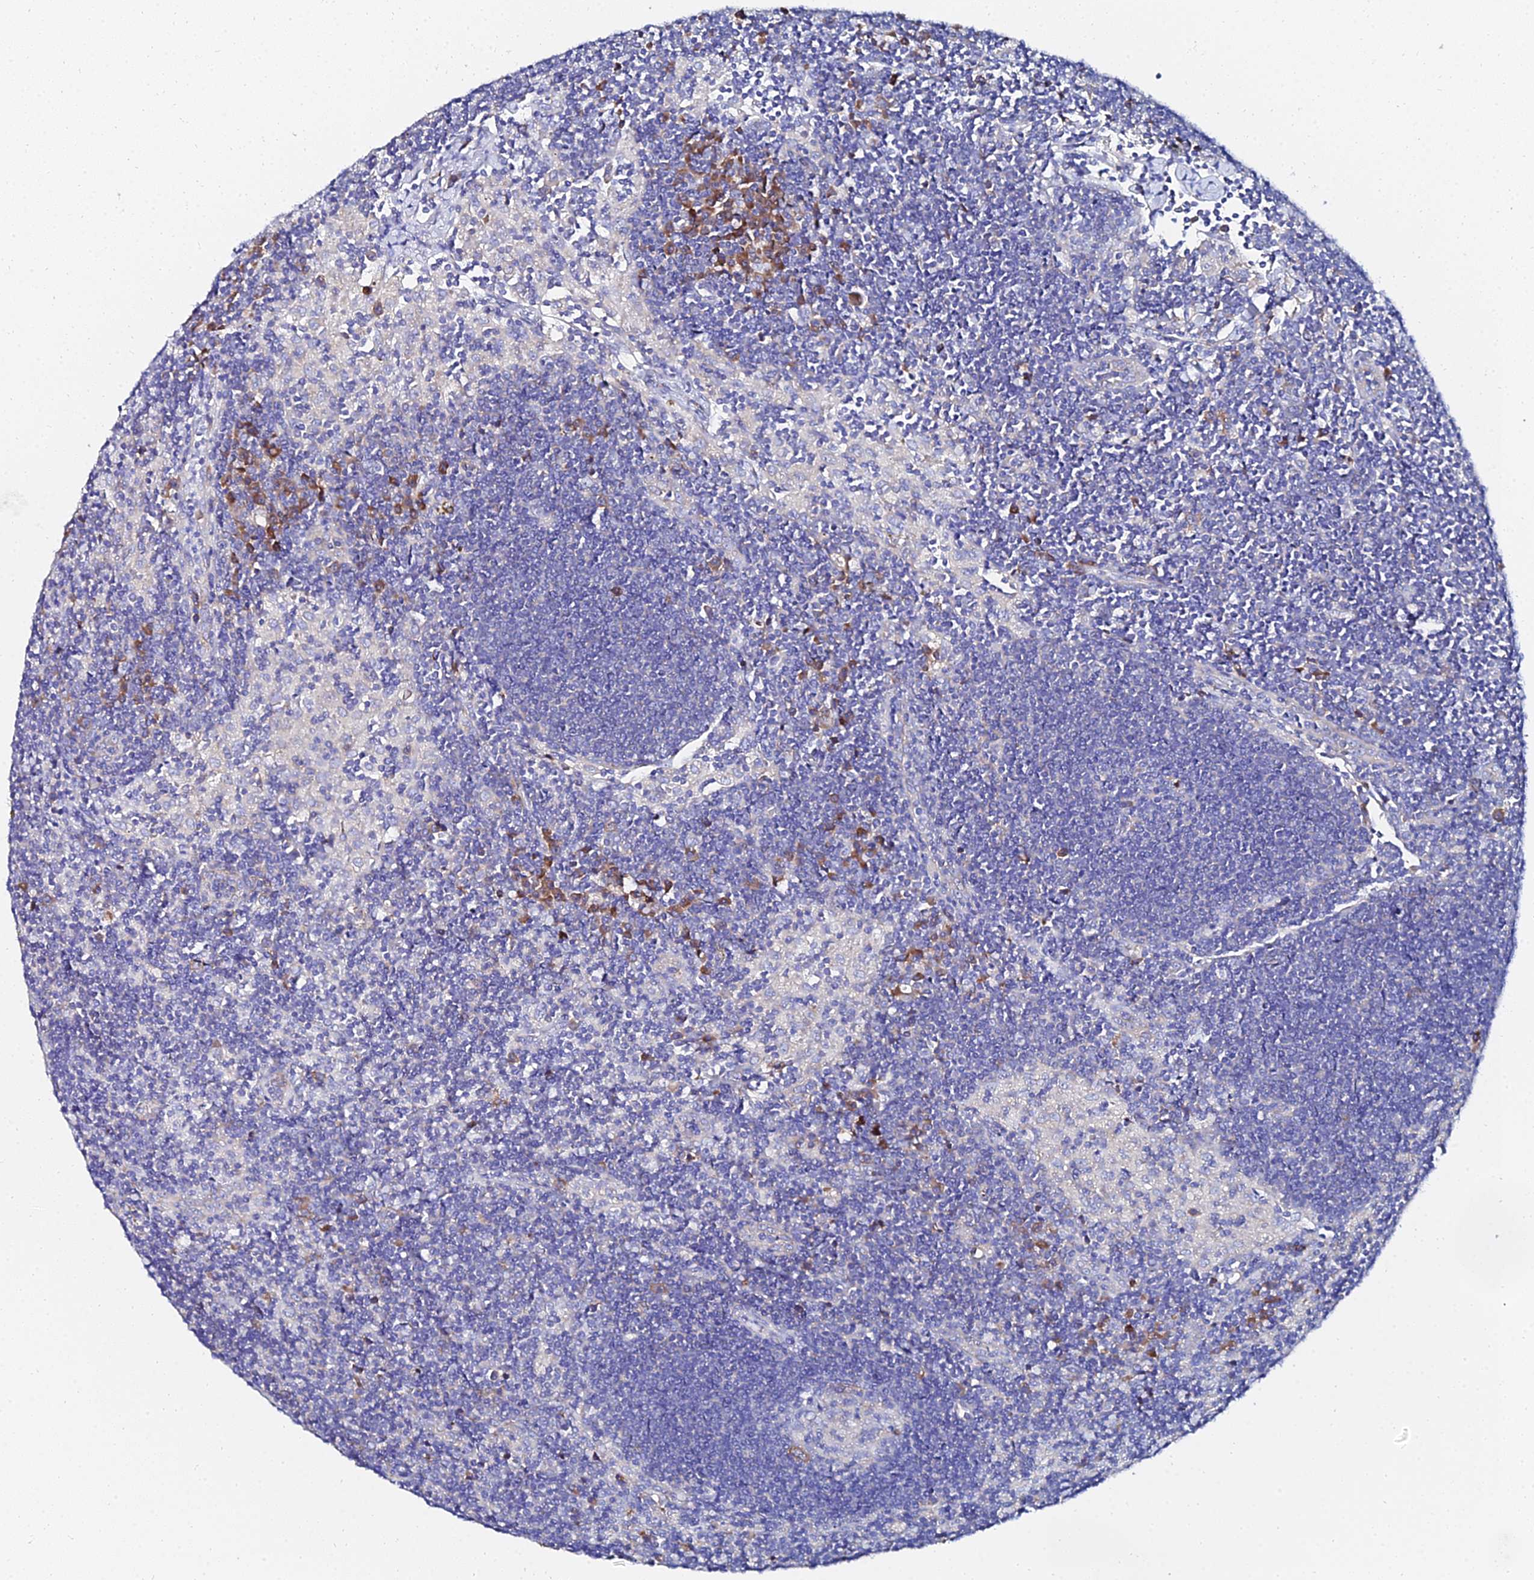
{"staining": {"intensity": "negative", "quantity": "none", "location": "none"}, "tissue": "lymph node", "cell_type": "Germinal center cells", "image_type": "normal", "snomed": [{"axis": "morphology", "description": "Normal tissue, NOS"}, {"axis": "topography", "description": "Lymph node"}], "caption": "Immunohistochemistry histopathology image of unremarkable lymph node: human lymph node stained with DAB reveals no significant protein positivity in germinal center cells.", "gene": "PTTG1", "patient": {"sex": "male", "age": 24}}